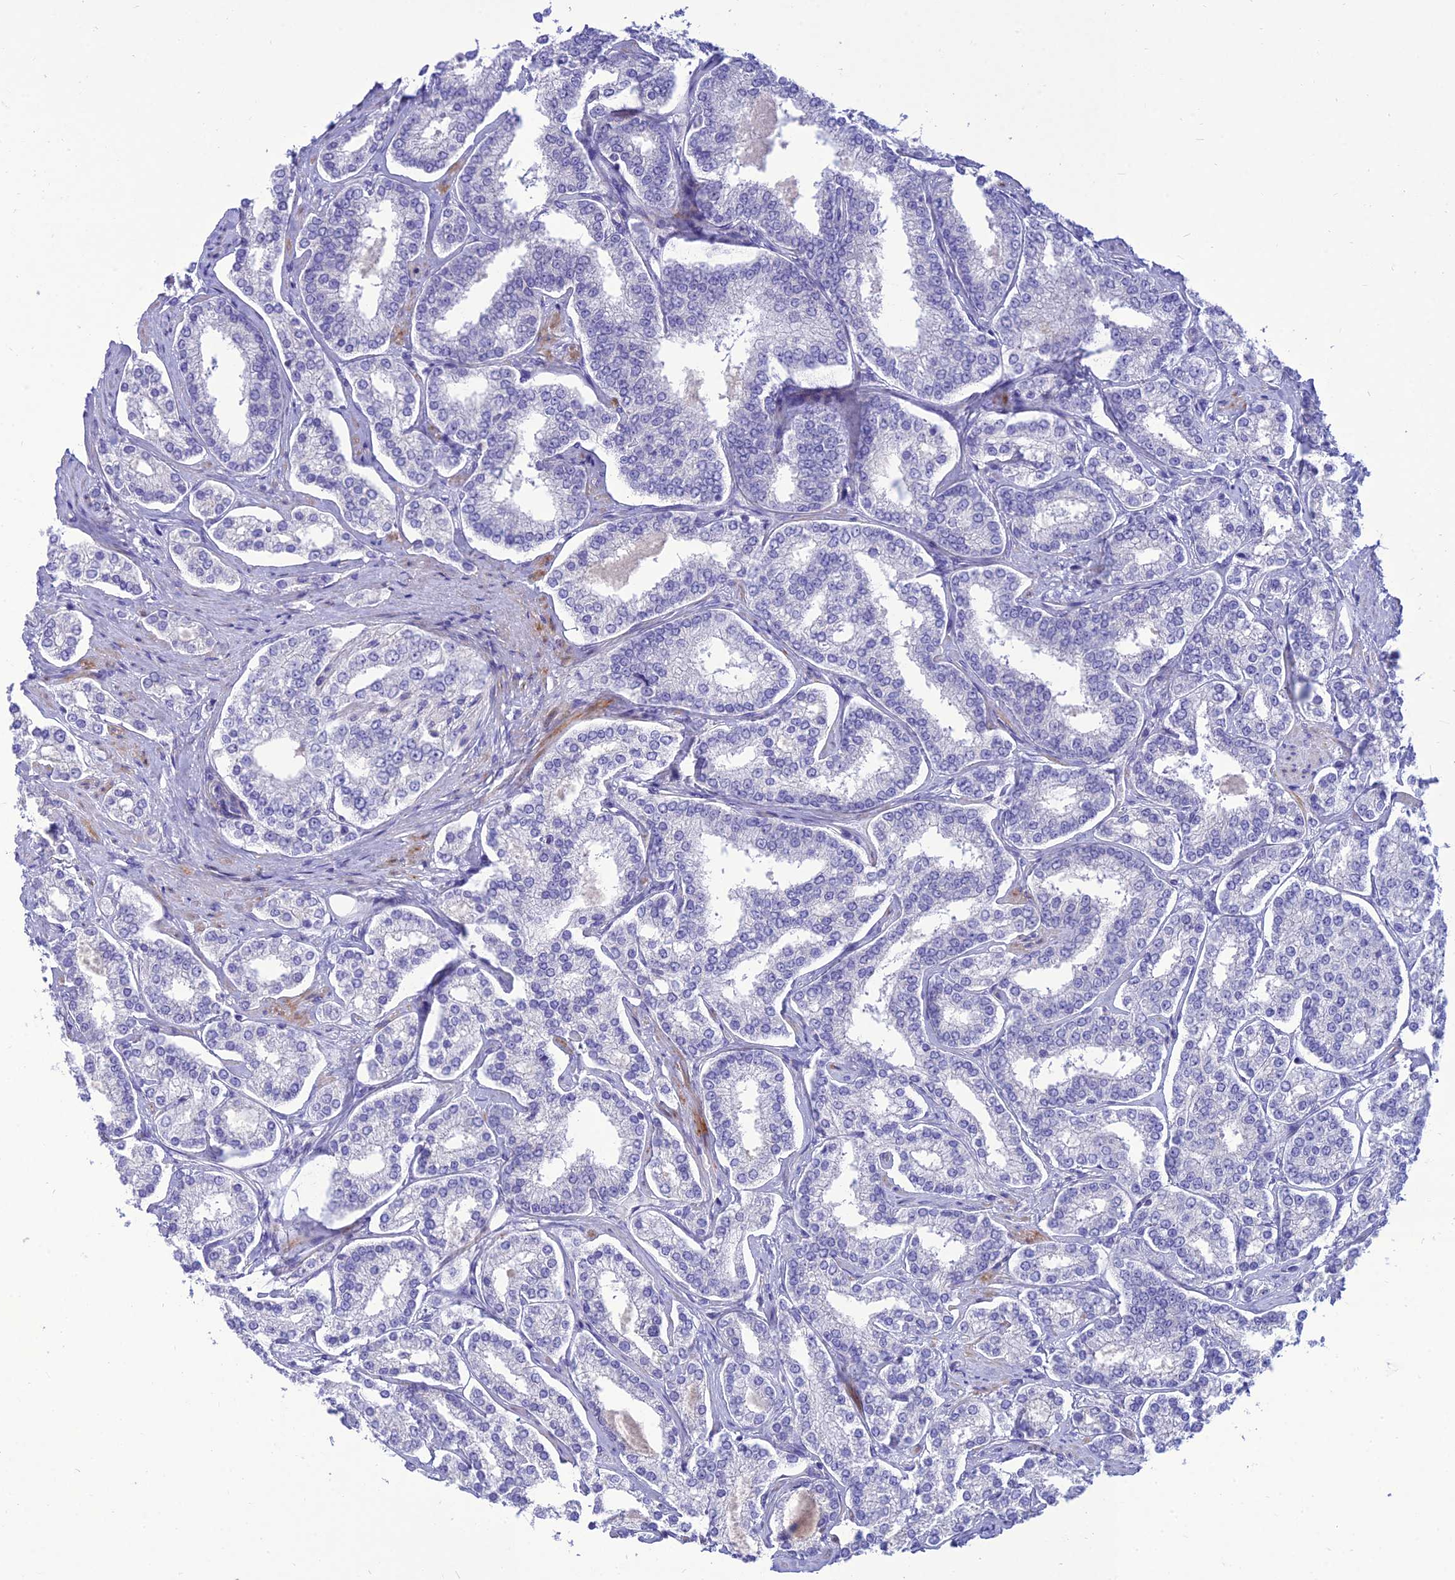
{"staining": {"intensity": "negative", "quantity": "none", "location": "none"}, "tissue": "prostate cancer", "cell_type": "Tumor cells", "image_type": "cancer", "snomed": [{"axis": "morphology", "description": "Normal tissue, NOS"}, {"axis": "morphology", "description": "Adenocarcinoma, High grade"}, {"axis": "topography", "description": "Prostate"}], "caption": "High-grade adenocarcinoma (prostate) stained for a protein using immunohistochemistry reveals no positivity tumor cells.", "gene": "TEKT3", "patient": {"sex": "male", "age": 83}}